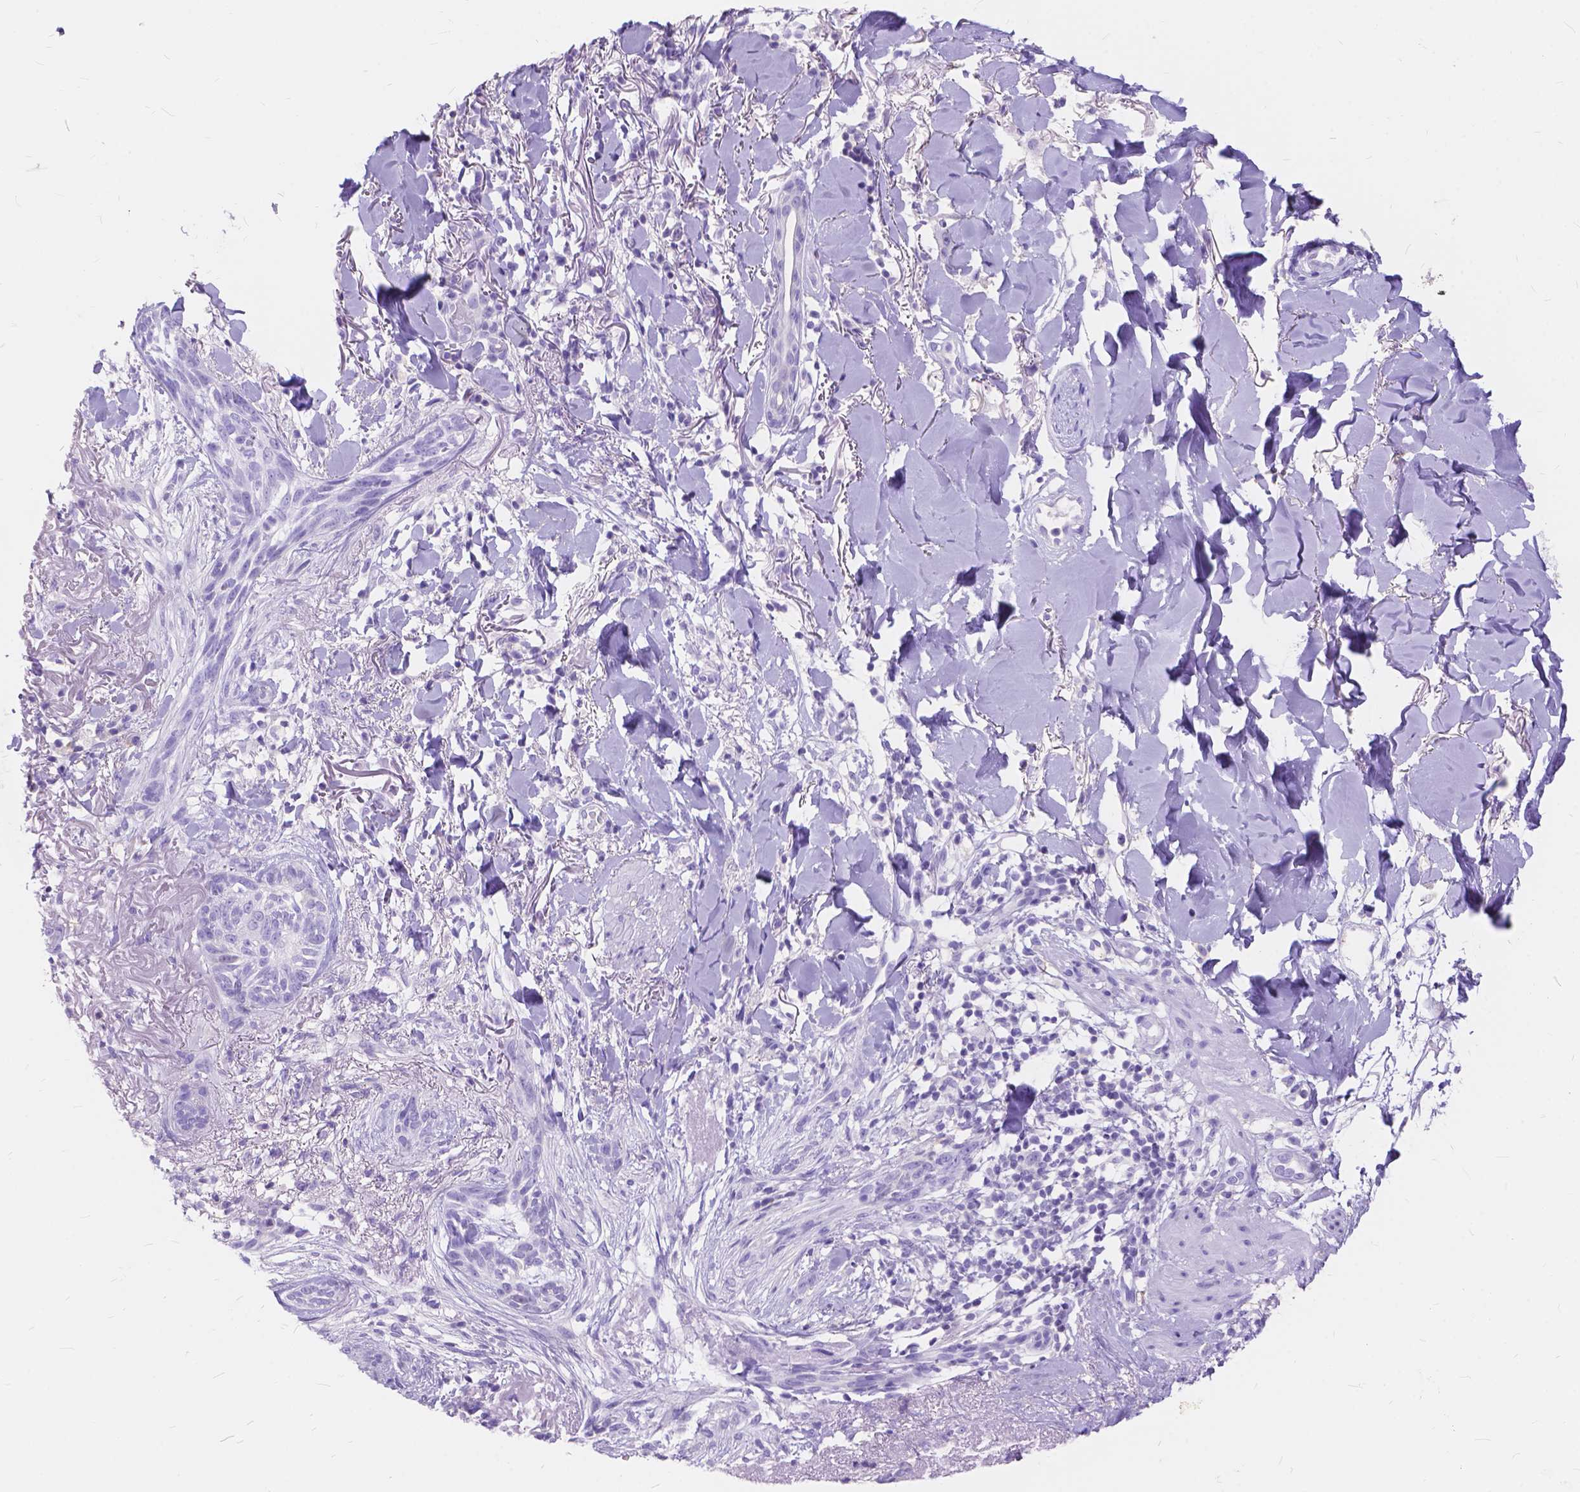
{"staining": {"intensity": "negative", "quantity": "none", "location": "none"}, "tissue": "skin cancer", "cell_type": "Tumor cells", "image_type": "cancer", "snomed": [{"axis": "morphology", "description": "Normal tissue, NOS"}, {"axis": "morphology", "description": "Basal cell carcinoma"}, {"axis": "topography", "description": "Skin"}], "caption": "A micrograph of skin basal cell carcinoma stained for a protein displays no brown staining in tumor cells.", "gene": "FOXL2", "patient": {"sex": "male", "age": 84}}